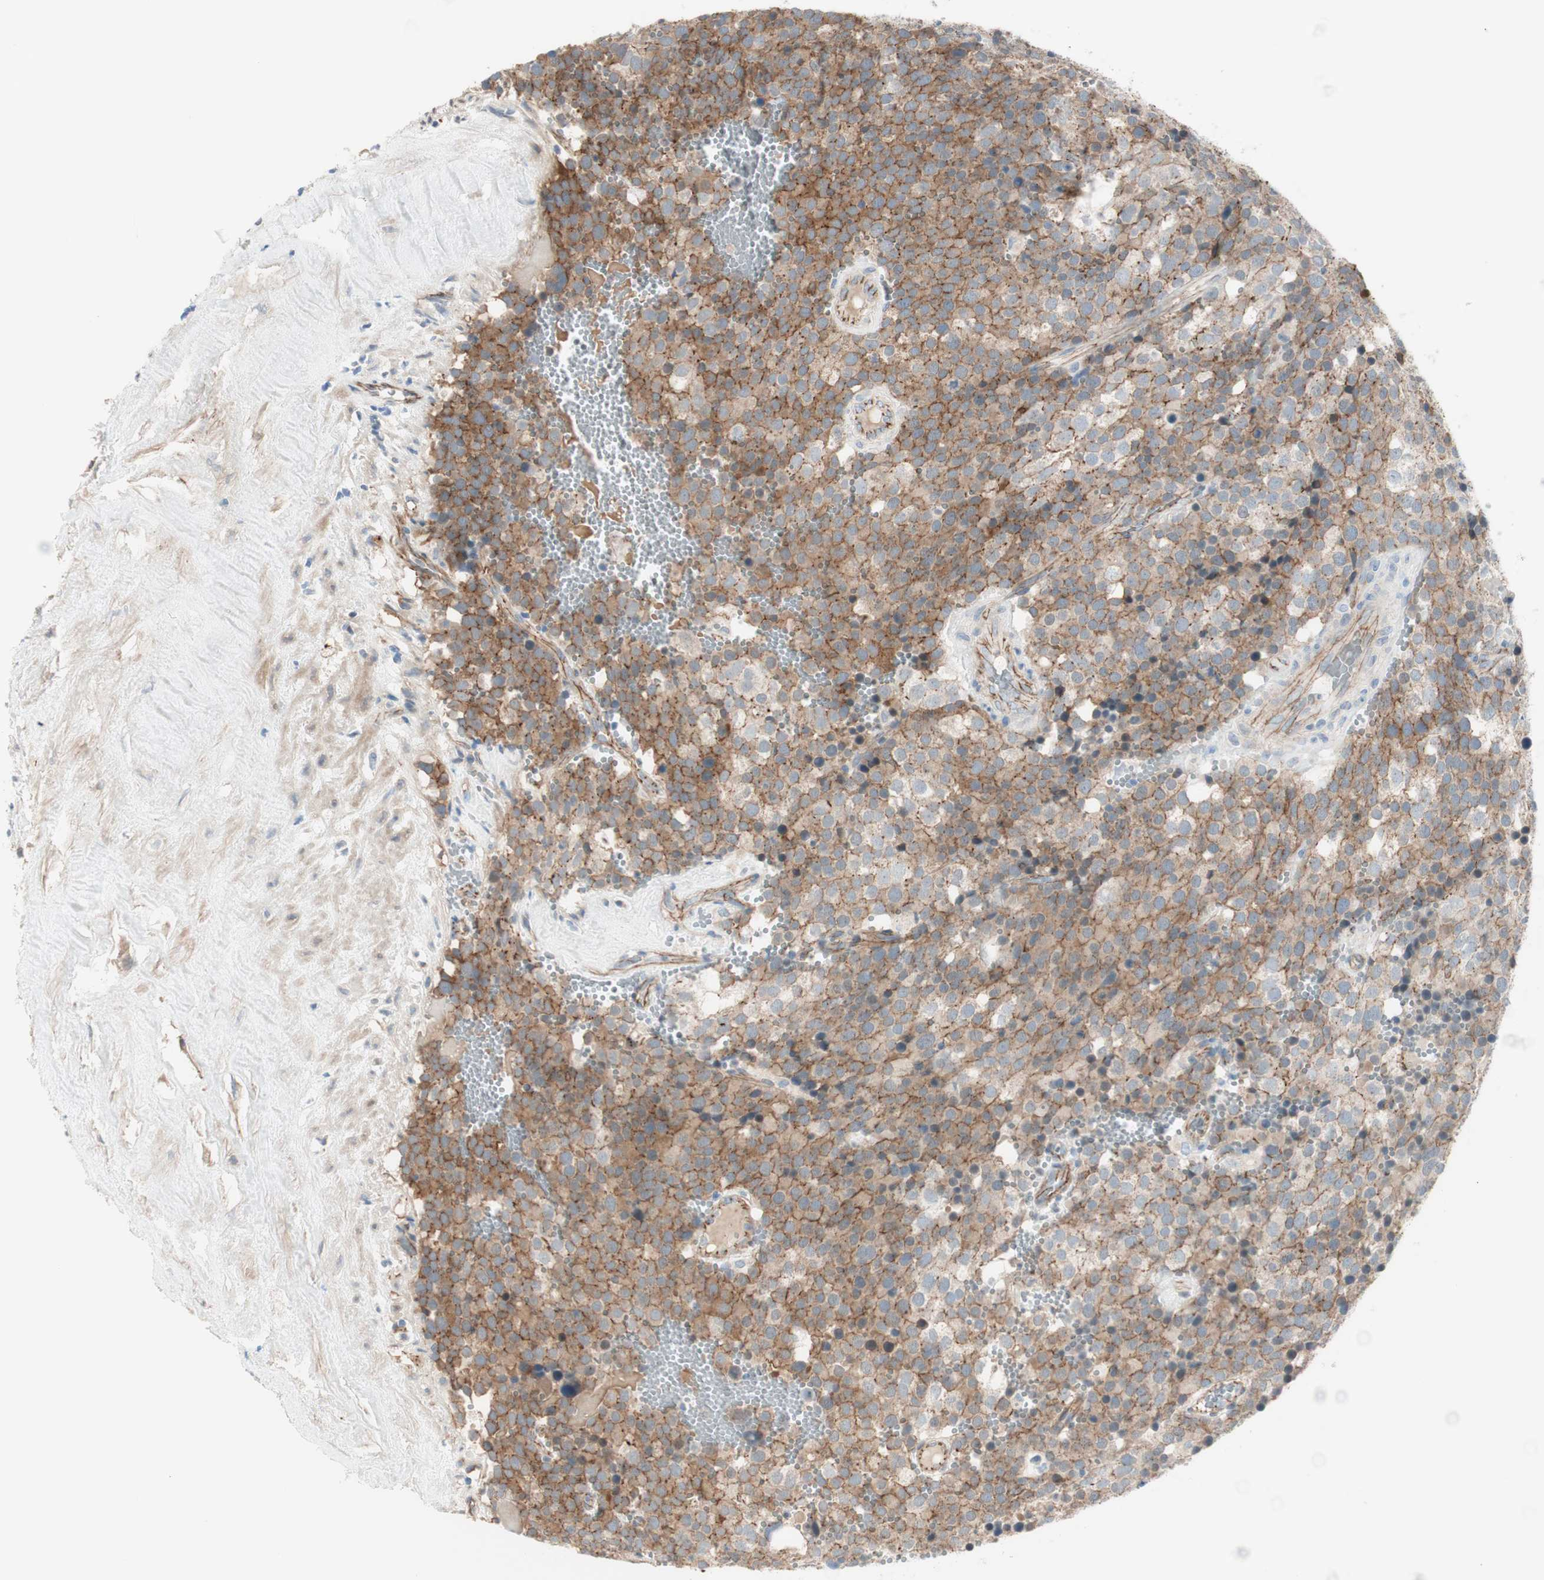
{"staining": {"intensity": "weak", "quantity": "25%-75%", "location": "cytoplasmic/membranous"}, "tissue": "testis cancer", "cell_type": "Tumor cells", "image_type": "cancer", "snomed": [{"axis": "morphology", "description": "Seminoma, NOS"}, {"axis": "topography", "description": "Testis"}], "caption": "DAB immunohistochemical staining of human seminoma (testis) shows weak cytoplasmic/membranous protein positivity in approximately 25%-75% of tumor cells. Nuclei are stained in blue.", "gene": "TJP1", "patient": {"sex": "male", "age": 71}}